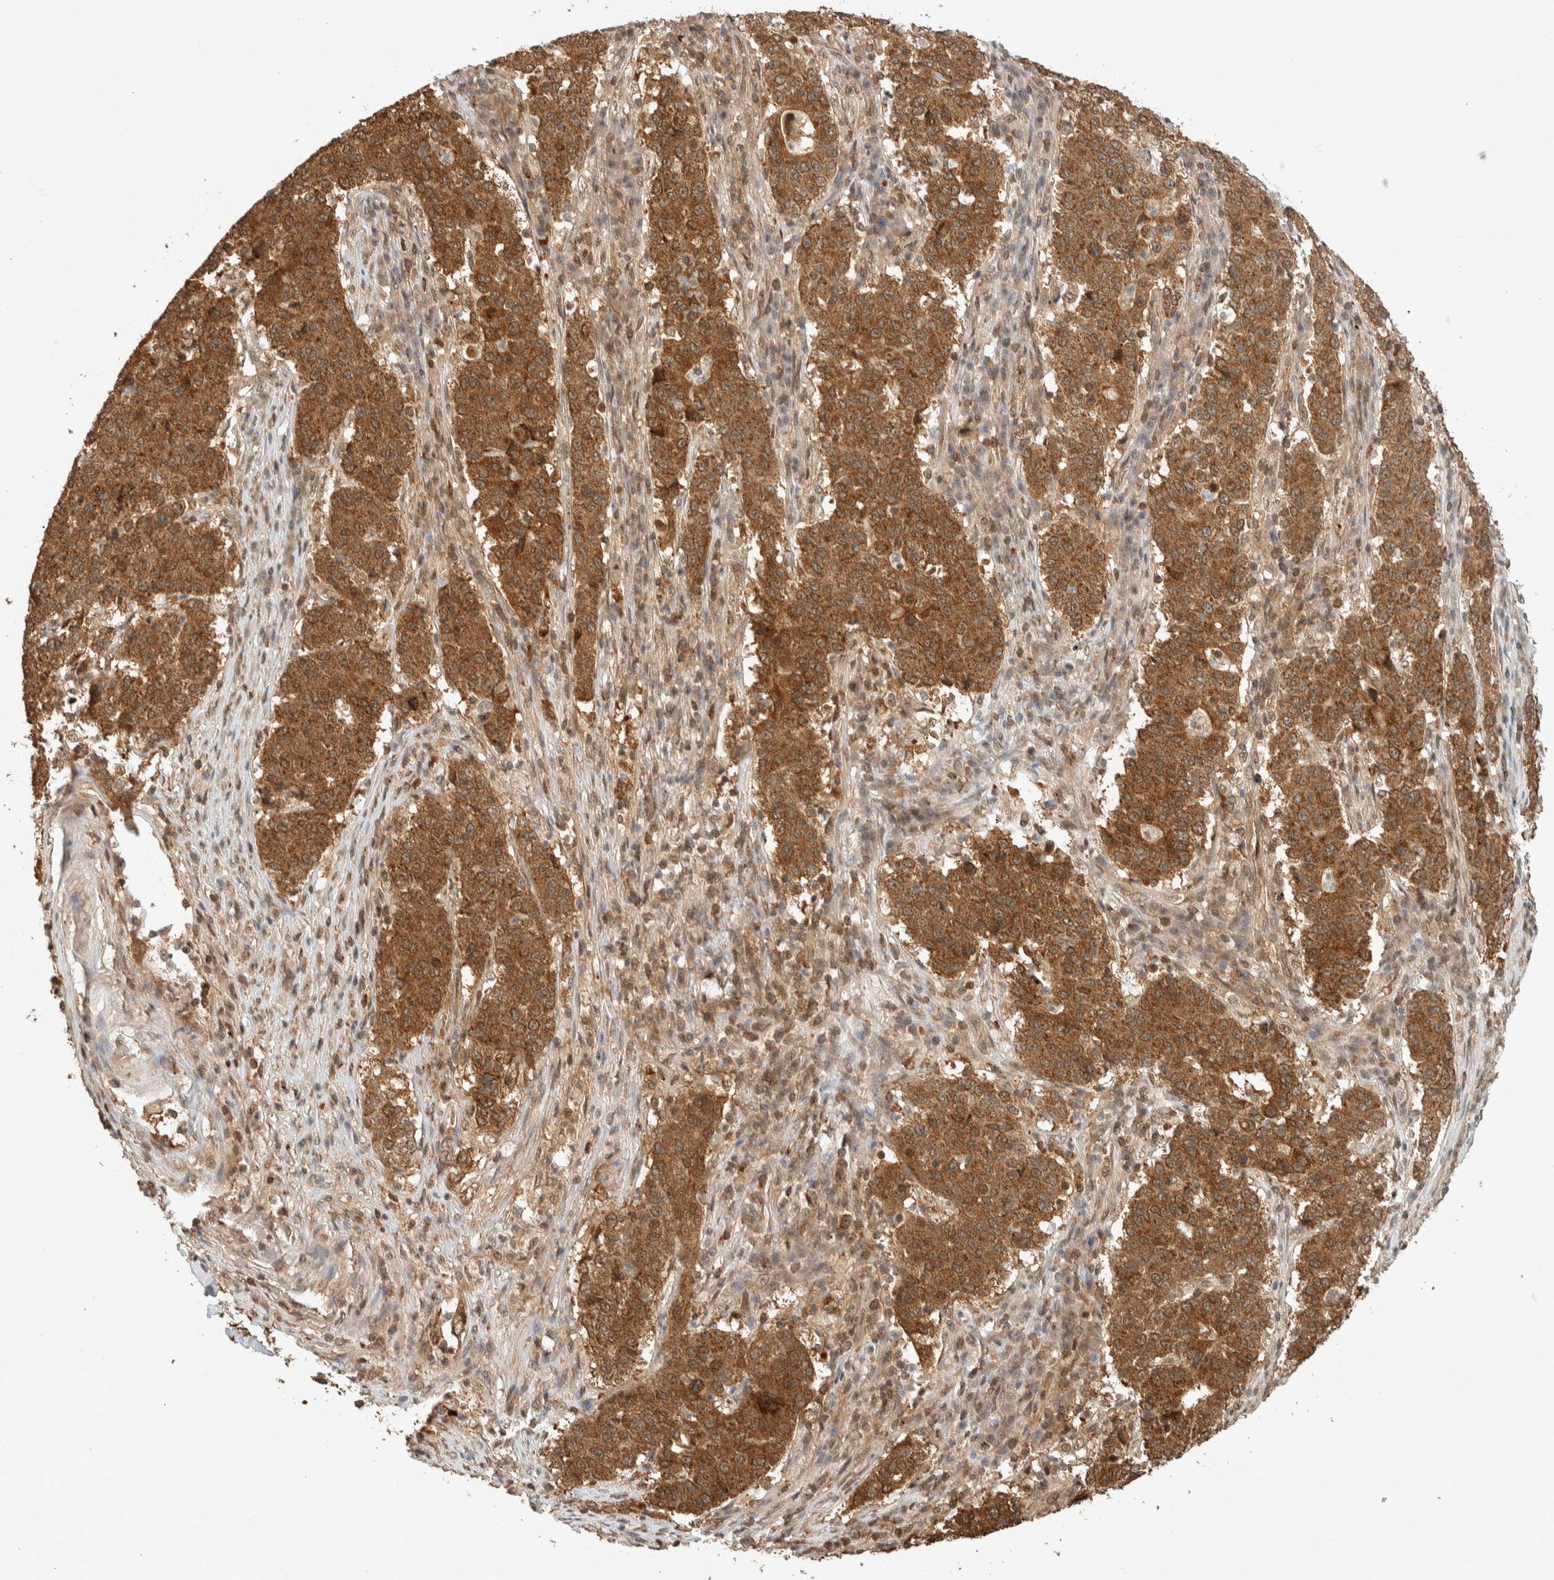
{"staining": {"intensity": "strong", "quantity": ">75%", "location": "cytoplasmic/membranous"}, "tissue": "stomach cancer", "cell_type": "Tumor cells", "image_type": "cancer", "snomed": [{"axis": "morphology", "description": "Adenocarcinoma, NOS"}, {"axis": "topography", "description": "Stomach"}], "caption": "Protein expression analysis of adenocarcinoma (stomach) exhibits strong cytoplasmic/membranous staining in approximately >75% of tumor cells. (IHC, brightfield microscopy, high magnification).", "gene": "ZBTB2", "patient": {"sex": "male", "age": 59}}